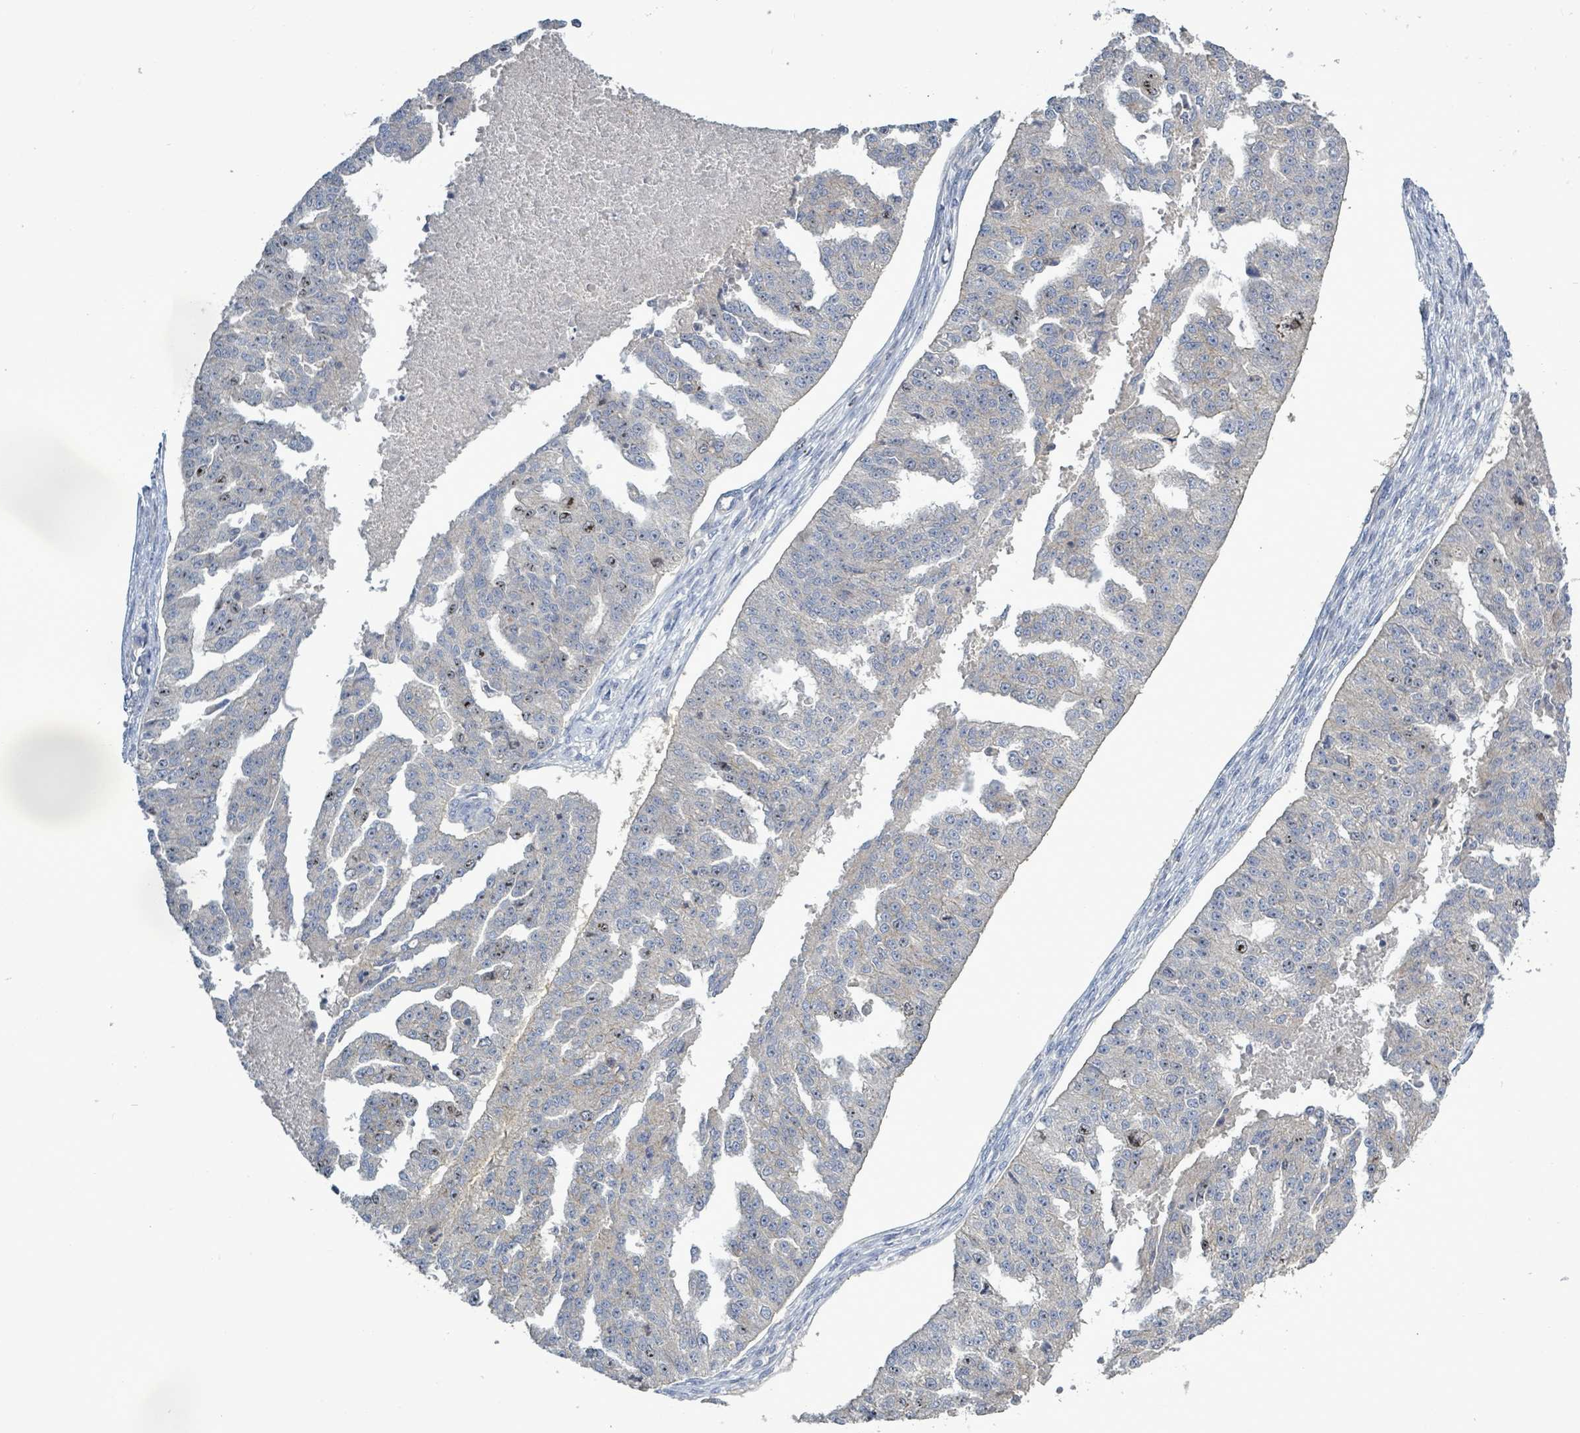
{"staining": {"intensity": "negative", "quantity": "none", "location": "none"}, "tissue": "ovarian cancer", "cell_type": "Tumor cells", "image_type": "cancer", "snomed": [{"axis": "morphology", "description": "Cystadenocarcinoma, serous, NOS"}, {"axis": "topography", "description": "Ovary"}], "caption": "Immunohistochemical staining of ovarian cancer shows no significant positivity in tumor cells.", "gene": "KRAS", "patient": {"sex": "female", "age": 58}}